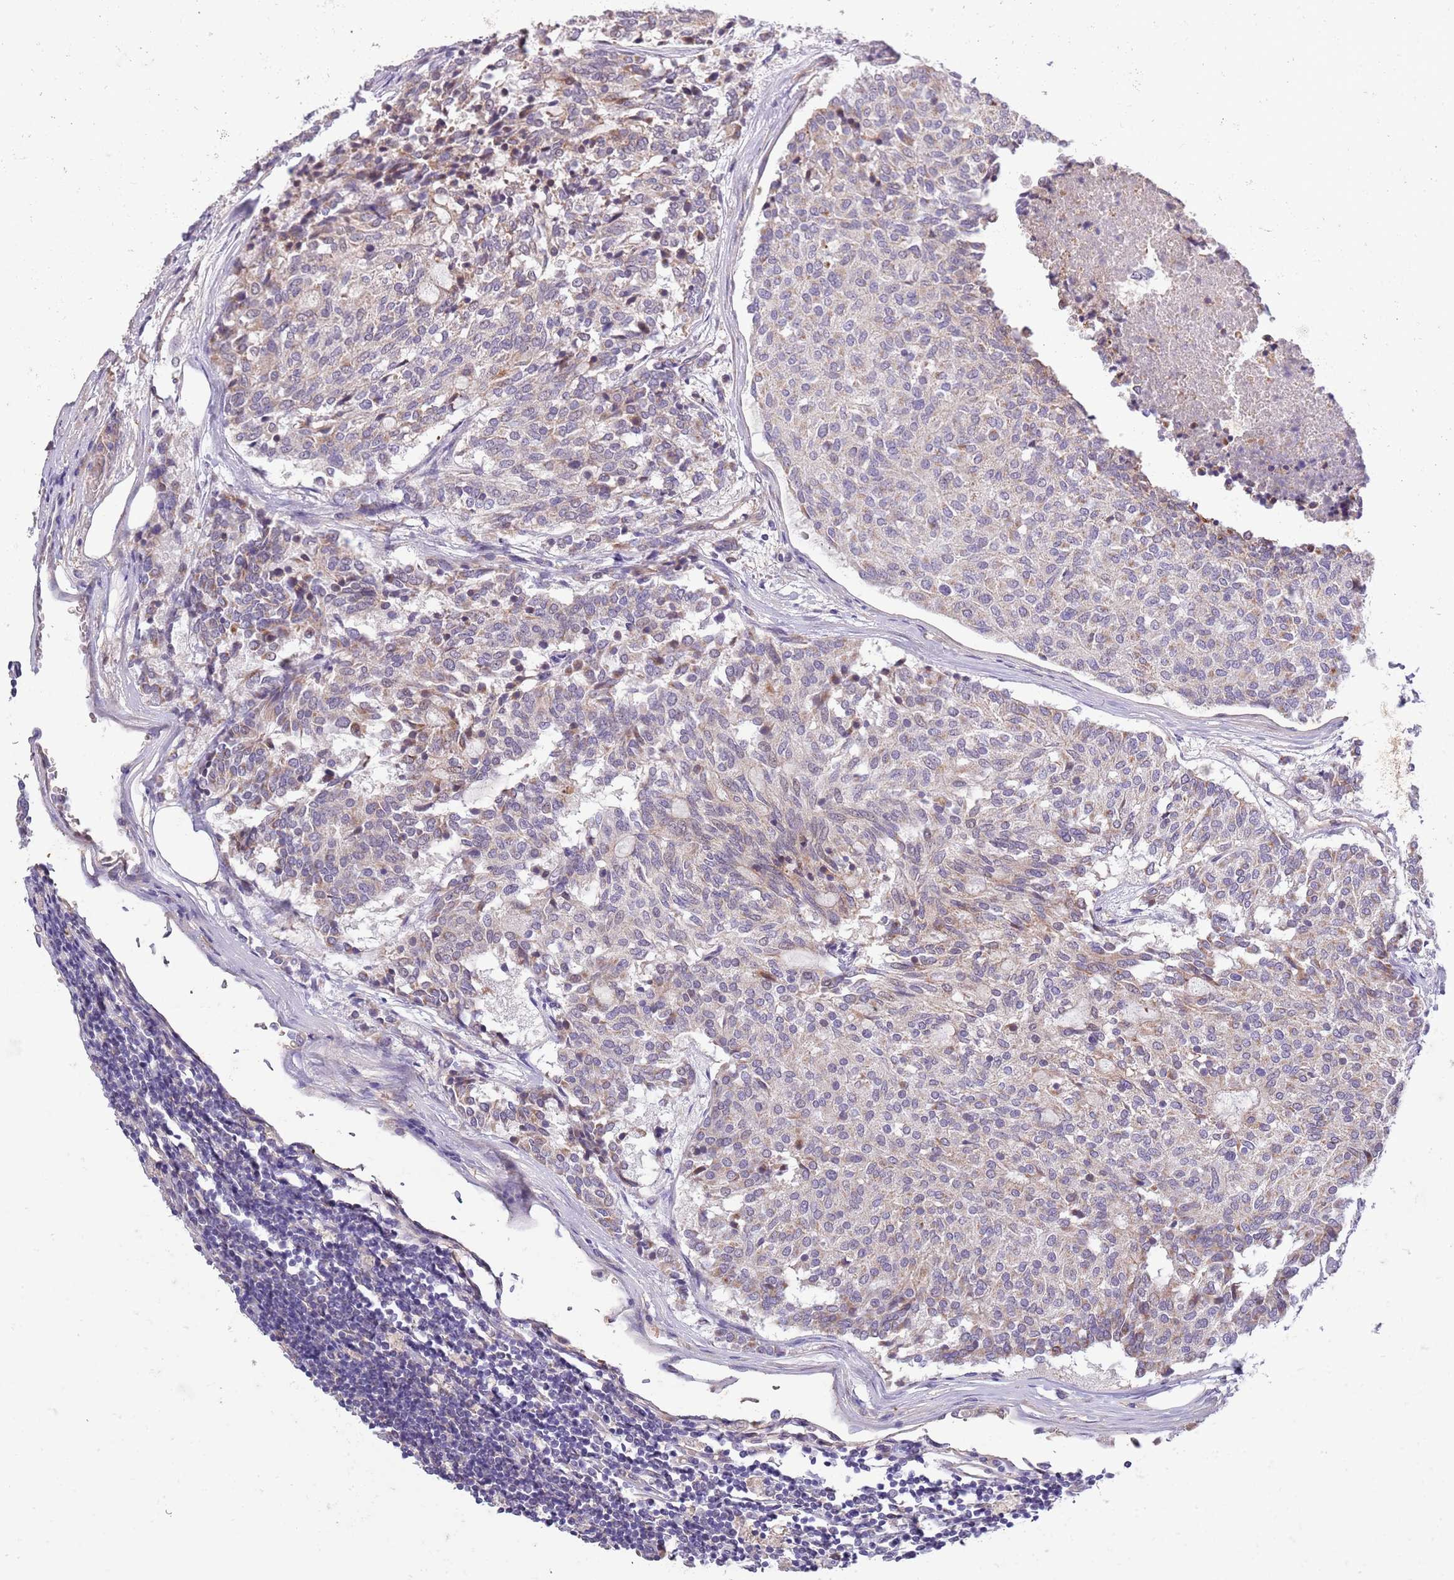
{"staining": {"intensity": "weak", "quantity": "<25%", "location": "cytoplasmic/membranous"}, "tissue": "carcinoid", "cell_type": "Tumor cells", "image_type": "cancer", "snomed": [{"axis": "morphology", "description": "Carcinoid, malignant, NOS"}, {"axis": "topography", "description": "Pancreas"}], "caption": "Immunohistochemistry of human carcinoid reveals no staining in tumor cells.", "gene": "LIPJ", "patient": {"sex": "female", "age": 54}}